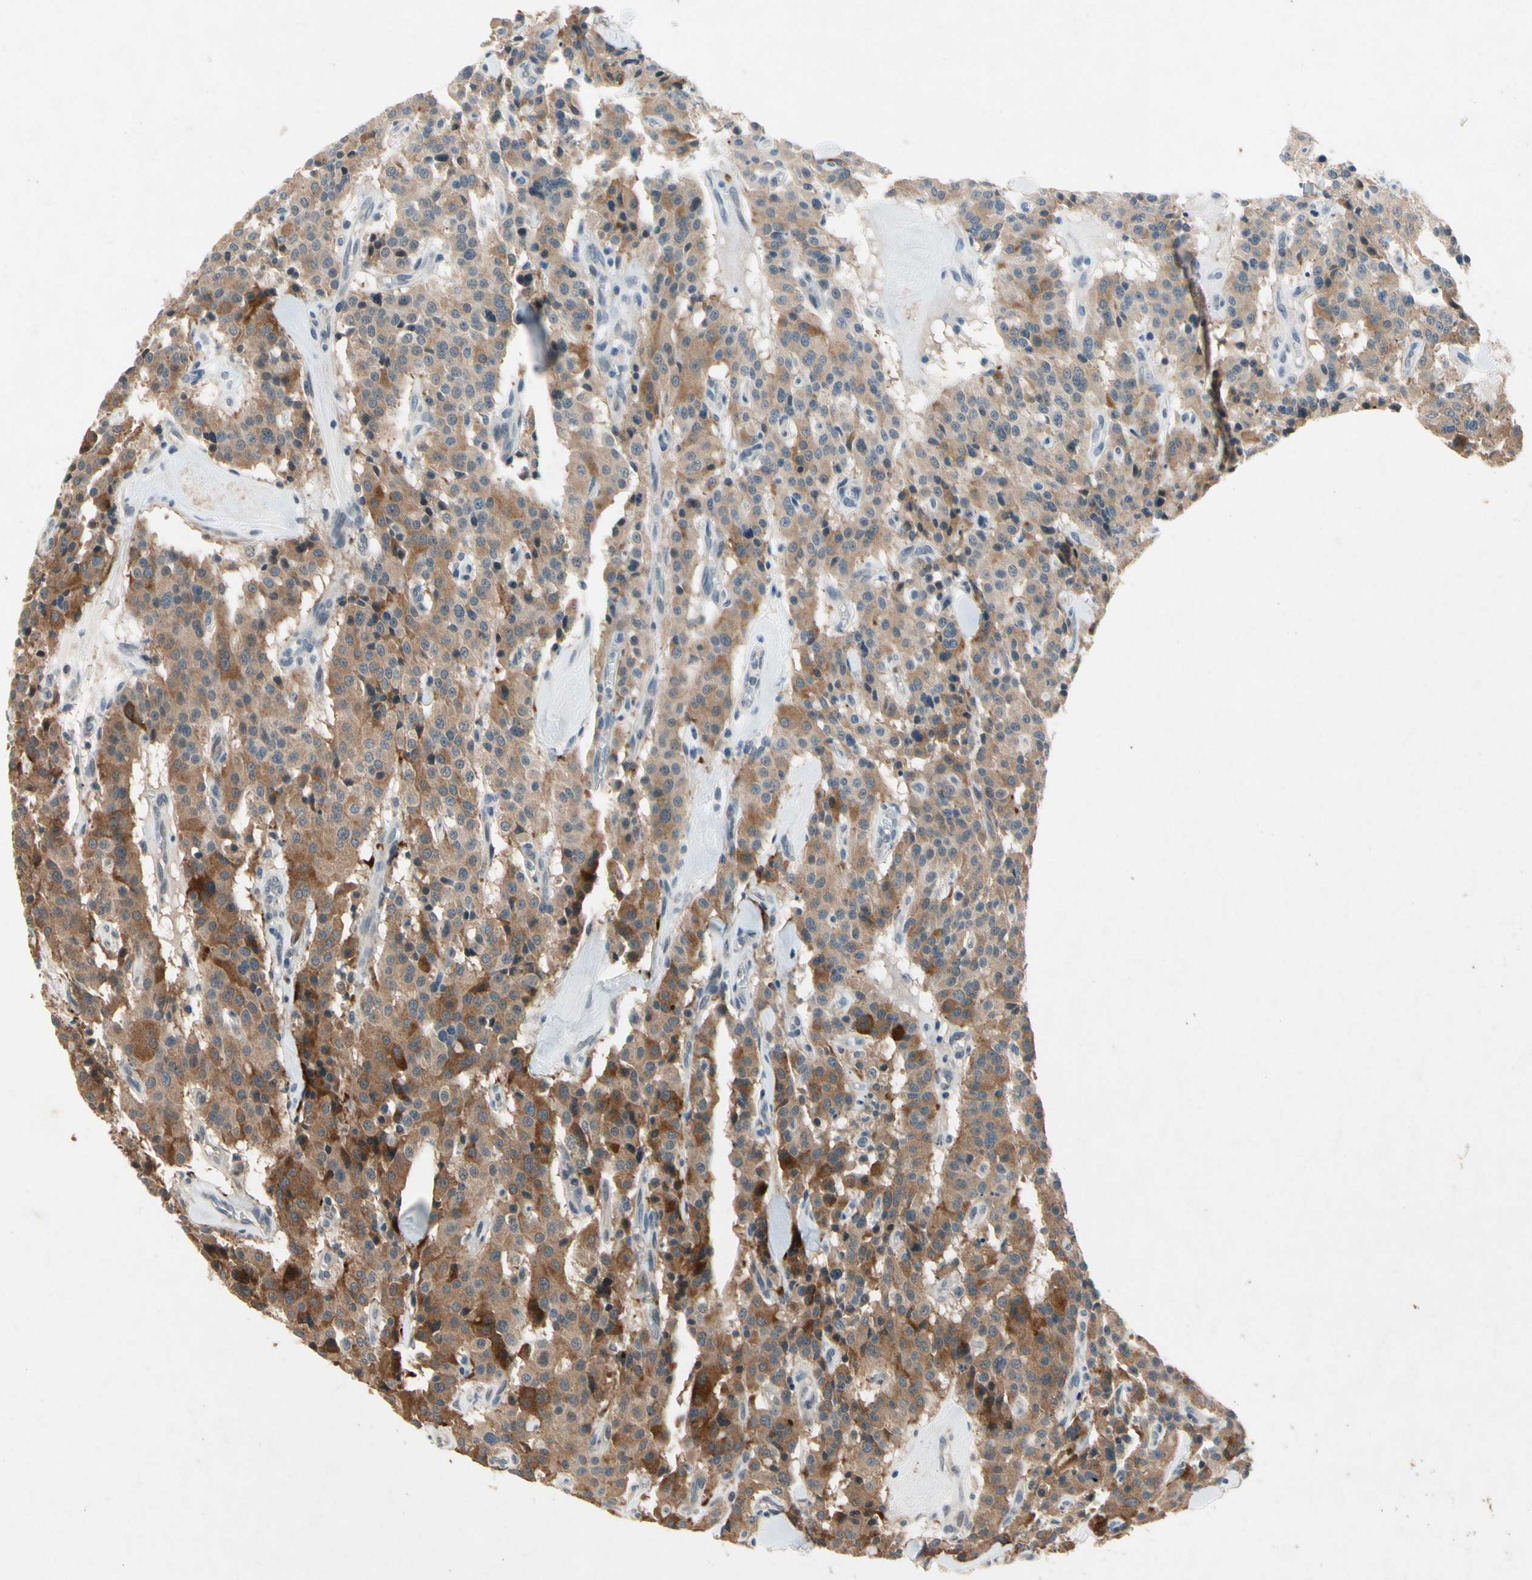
{"staining": {"intensity": "moderate", "quantity": ">75%", "location": "cytoplasmic/membranous"}, "tissue": "carcinoid", "cell_type": "Tumor cells", "image_type": "cancer", "snomed": [{"axis": "morphology", "description": "Carcinoid, malignant, NOS"}, {"axis": "topography", "description": "Lung"}], "caption": "The micrograph shows immunohistochemical staining of carcinoid. There is moderate cytoplasmic/membranous staining is appreciated in about >75% of tumor cells. Immunohistochemistry stains the protein in brown and the nuclei are stained blue.", "gene": "DPY19L3", "patient": {"sex": "male", "age": 30}}